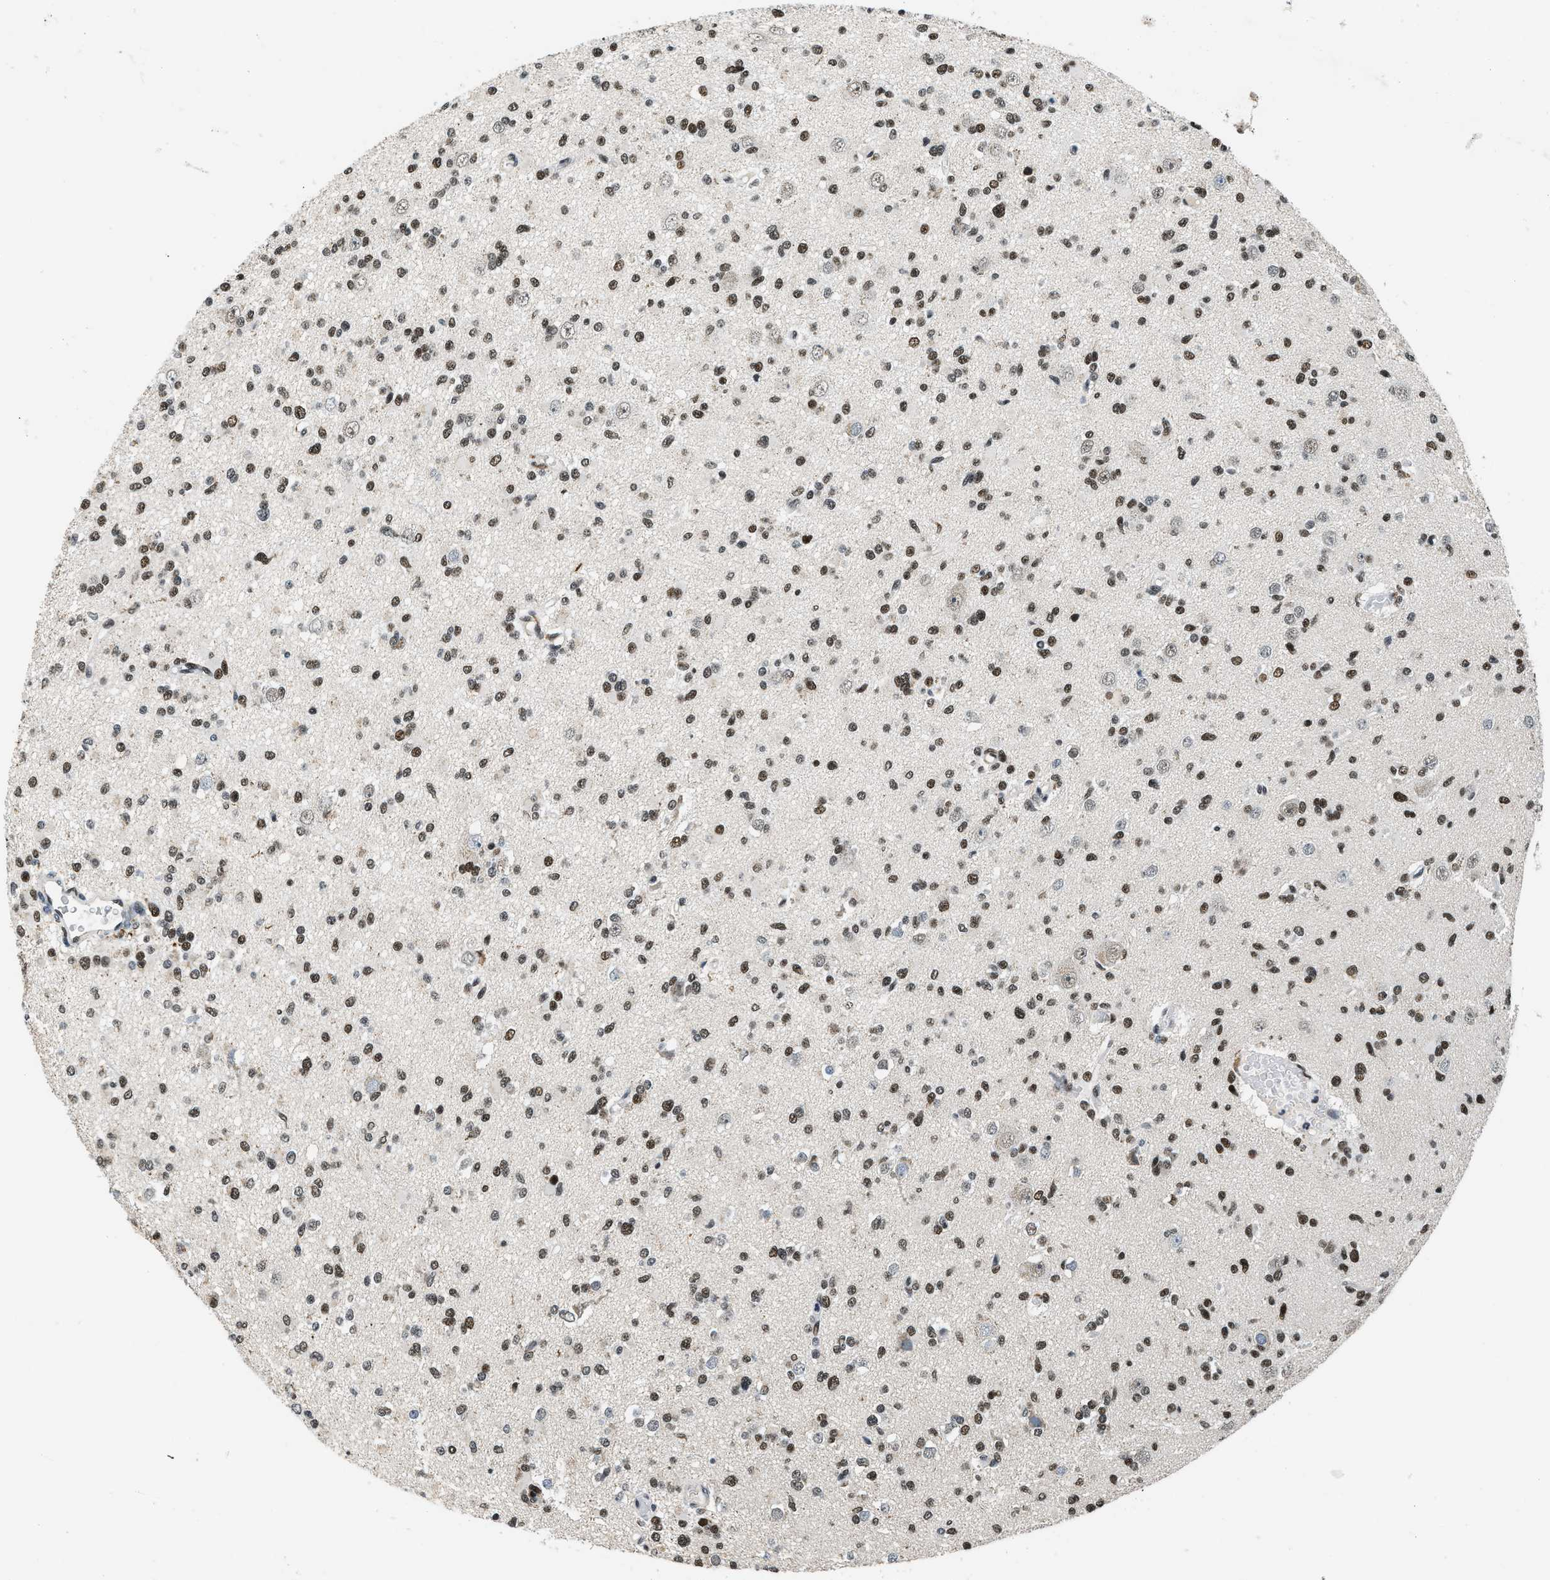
{"staining": {"intensity": "strong", "quantity": ">75%", "location": "nuclear"}, "tissue": "glioma", "cell_type": "Tumor cells", "image_type": "cancer", "snomed": [{"axis": "morphology", "description": "Glioma, malignant, Low grade"}, {"axis": "topography", "description": "Brain"}], "caption": "Strong nuclear staining is identified in about >75% of tumor cells in low-grade glioma (malignant). The staining was performed using DAB (3,3'-diaminobenzidine), with brown indicating positive protein expression. Nuclei are stained blue with hematoxylin.", "gene": "KDM3B", "patient": {"sex": "female", "age": 22}}